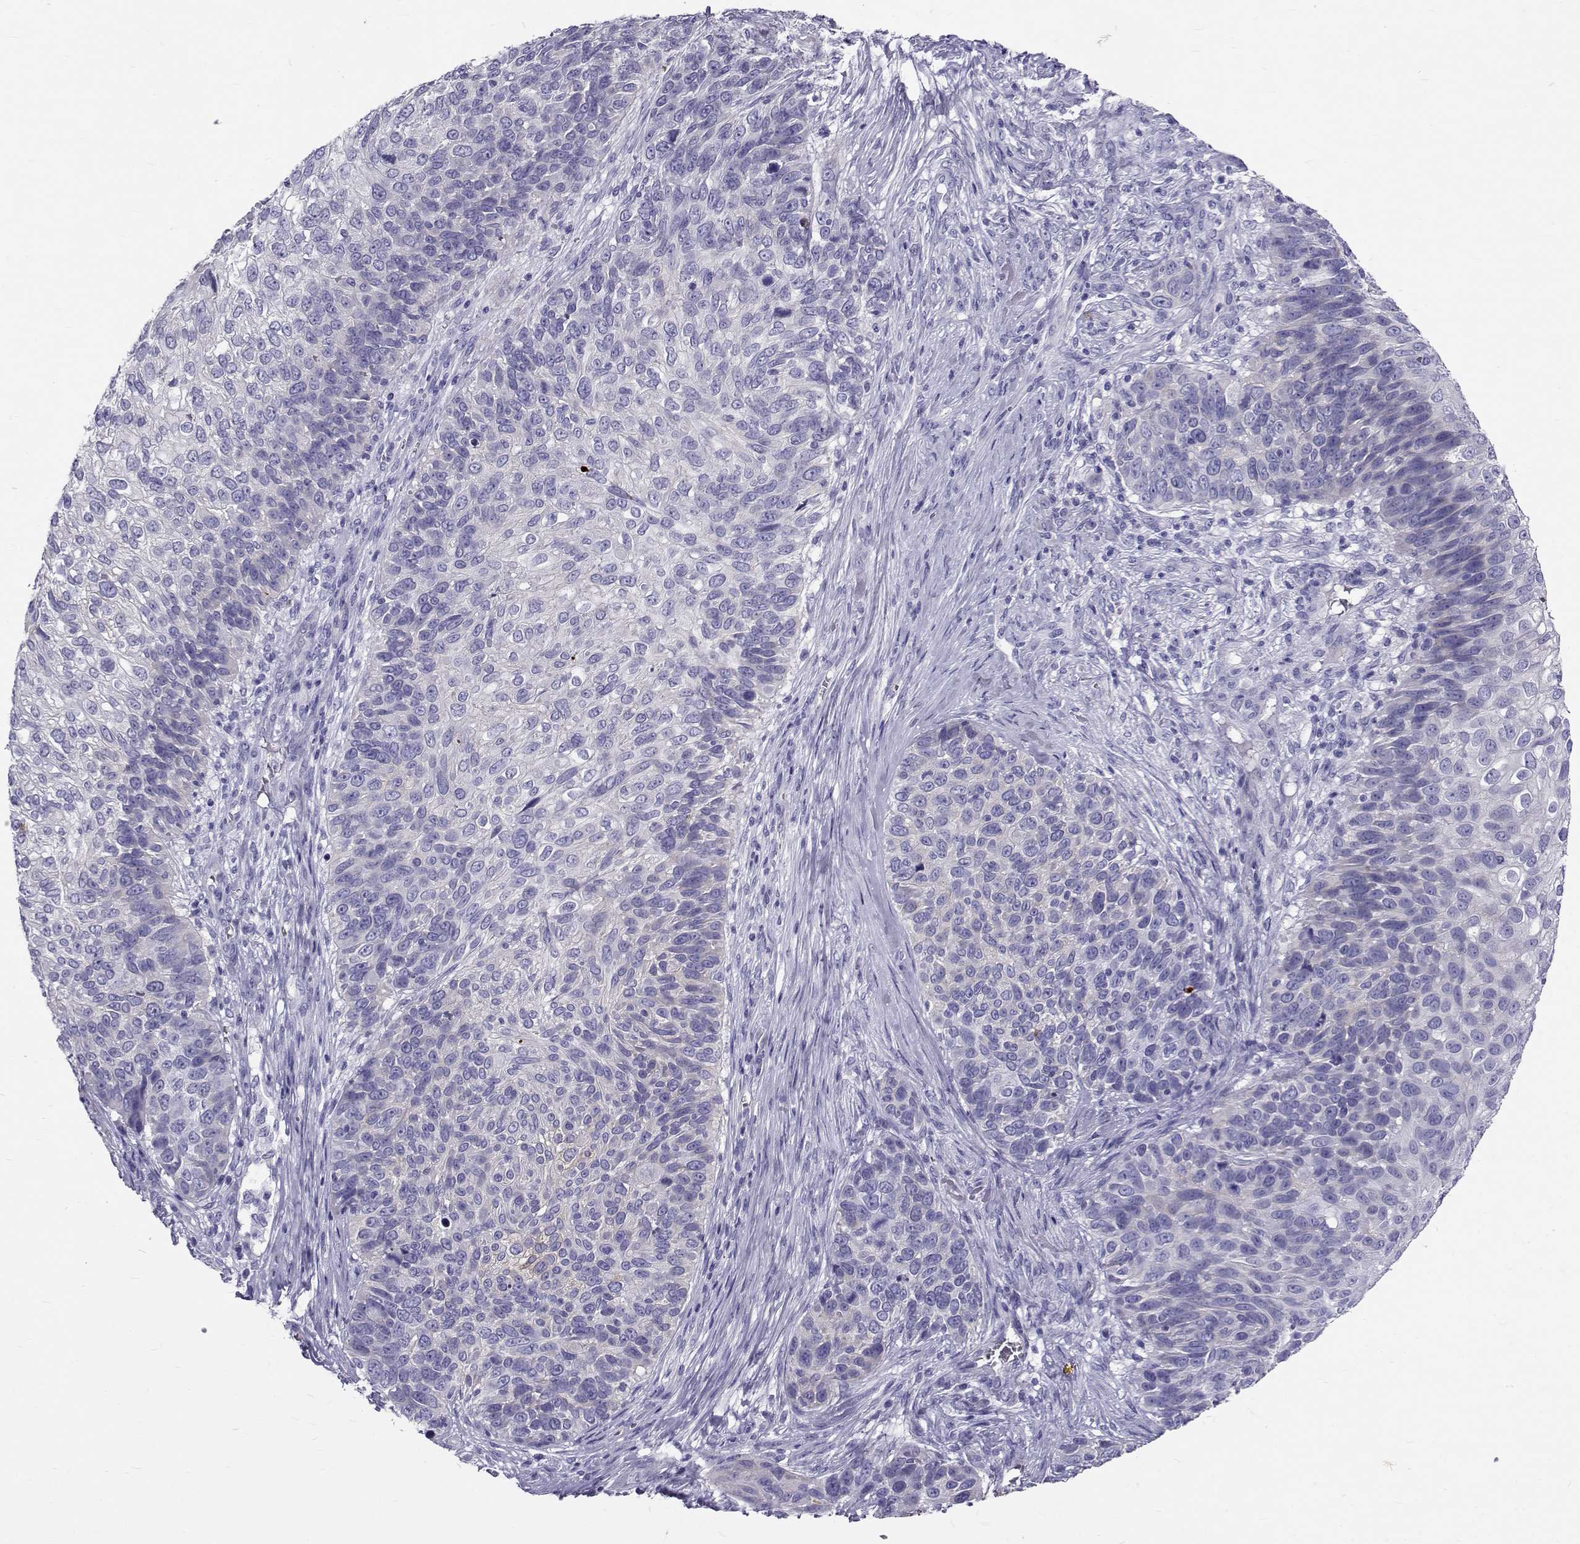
{"staining": {"intensity": "negative", "quantity": "none", "location": "none"}, "tissue": "skin cancer", "cell_type": "Tumor cells", "image_type": "cancer", "snomed": [{"axis": "morphology", "description": "Squamous cell carcinoma, NOS"}, {"axis": "topography", "description": "Skin"}], "caption": "An image of human skin cancer is negative for staining in tumor cells.", "gene": "IGSF1", "patient": {"sex": "male", "age": 92}}